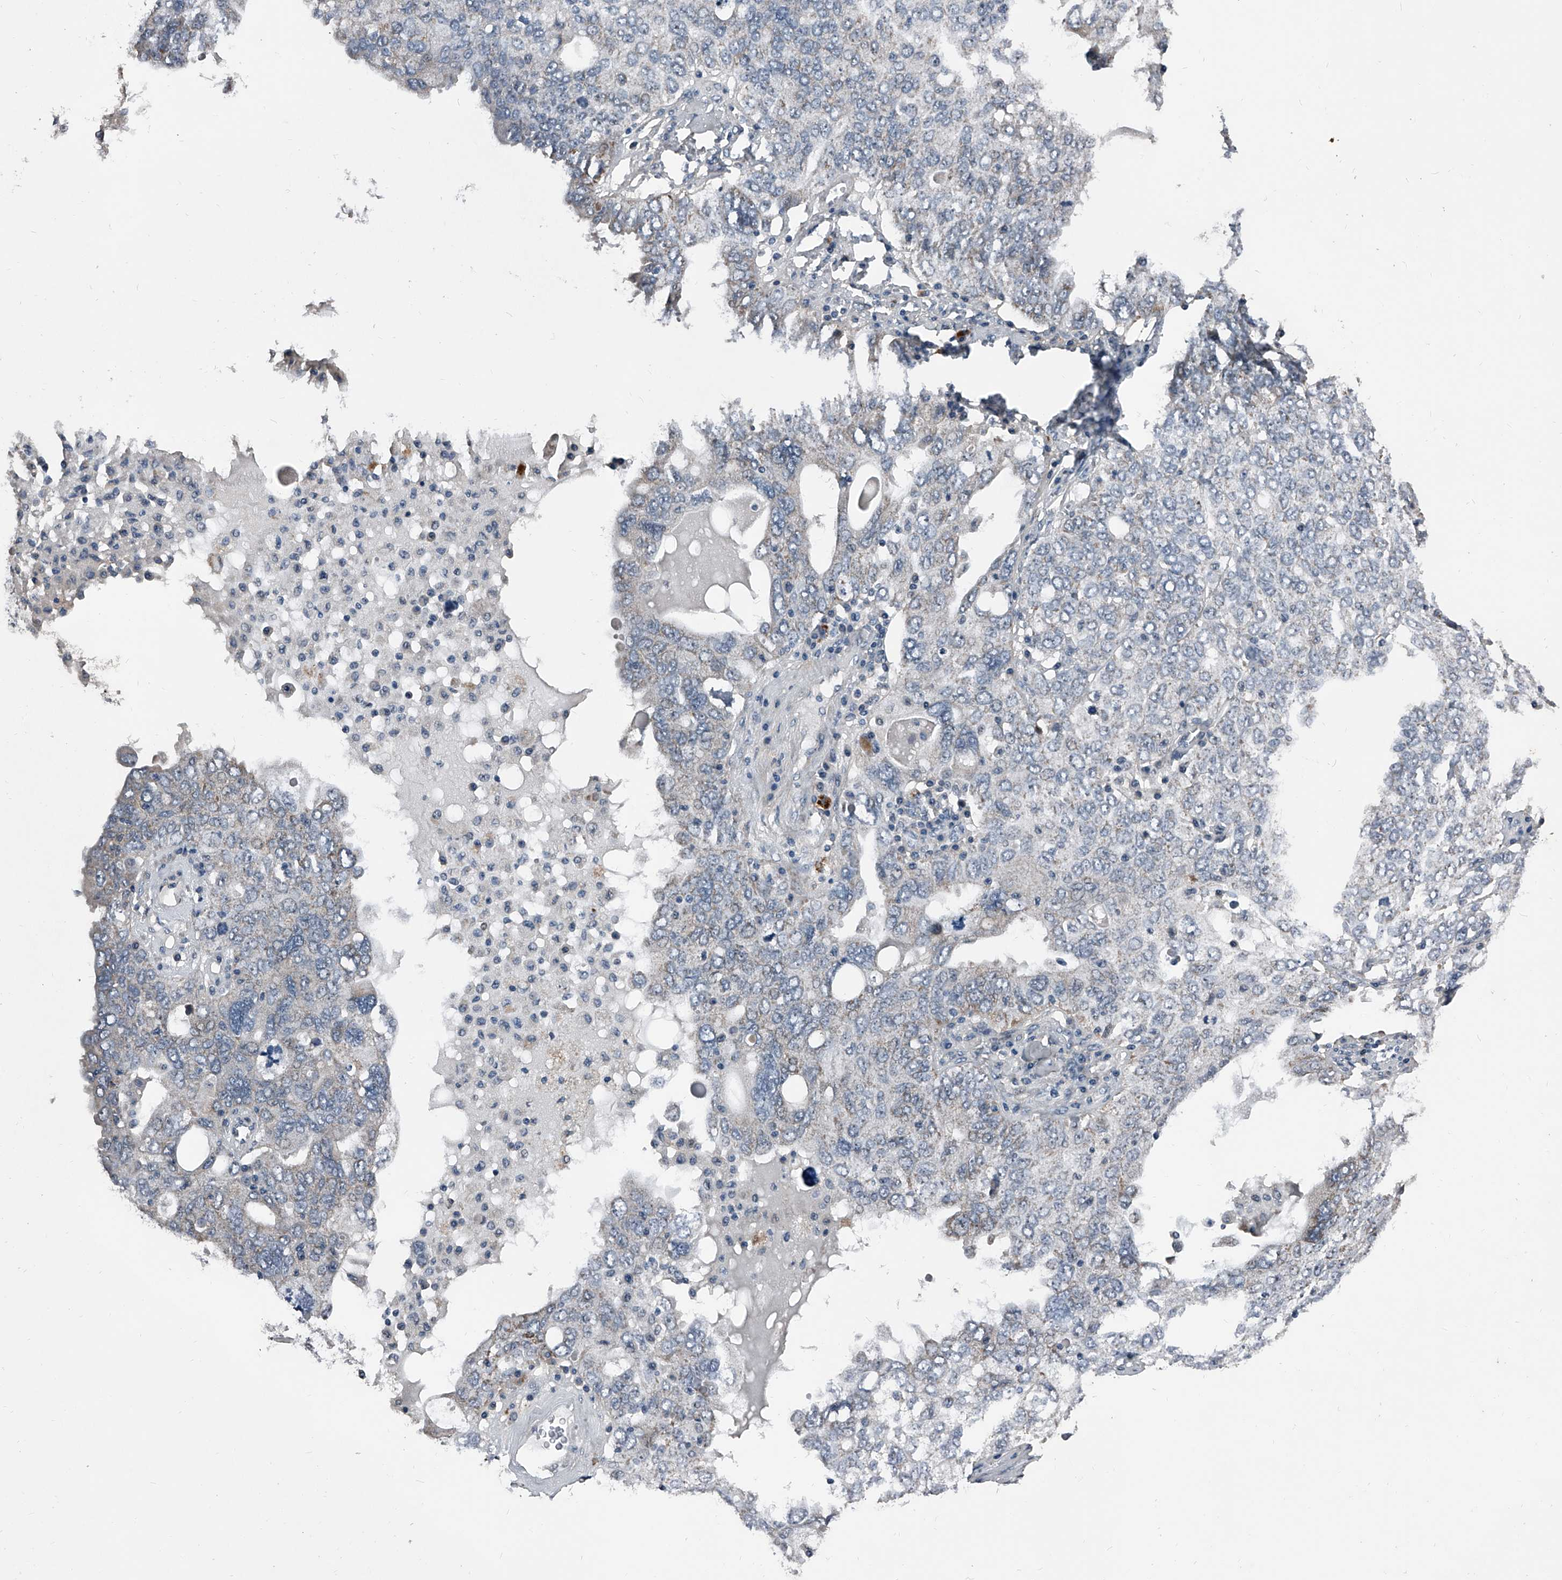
{"staining": {"intensity": "weak", "quantity": ">75%", "location": "cytoplasmic/membranous"}, "tissue": "ovarian cancer", "cell_type": "Tumor cells", "image_type": "cancer", "snomed": [{"axis": "morphology", "description": "Carcinoma, endometroid"}, {"axis": "topography", "description": "Ovary"}], "caption": "Brown immunohistochemical staining in human endometroid carcinoma (ovarian) exhibits weak cytoplasmic/membranous expression in about >75% of tumor cells.", "gene": "PHACTR1", "patient": {"sex": "female", "age": 62}}